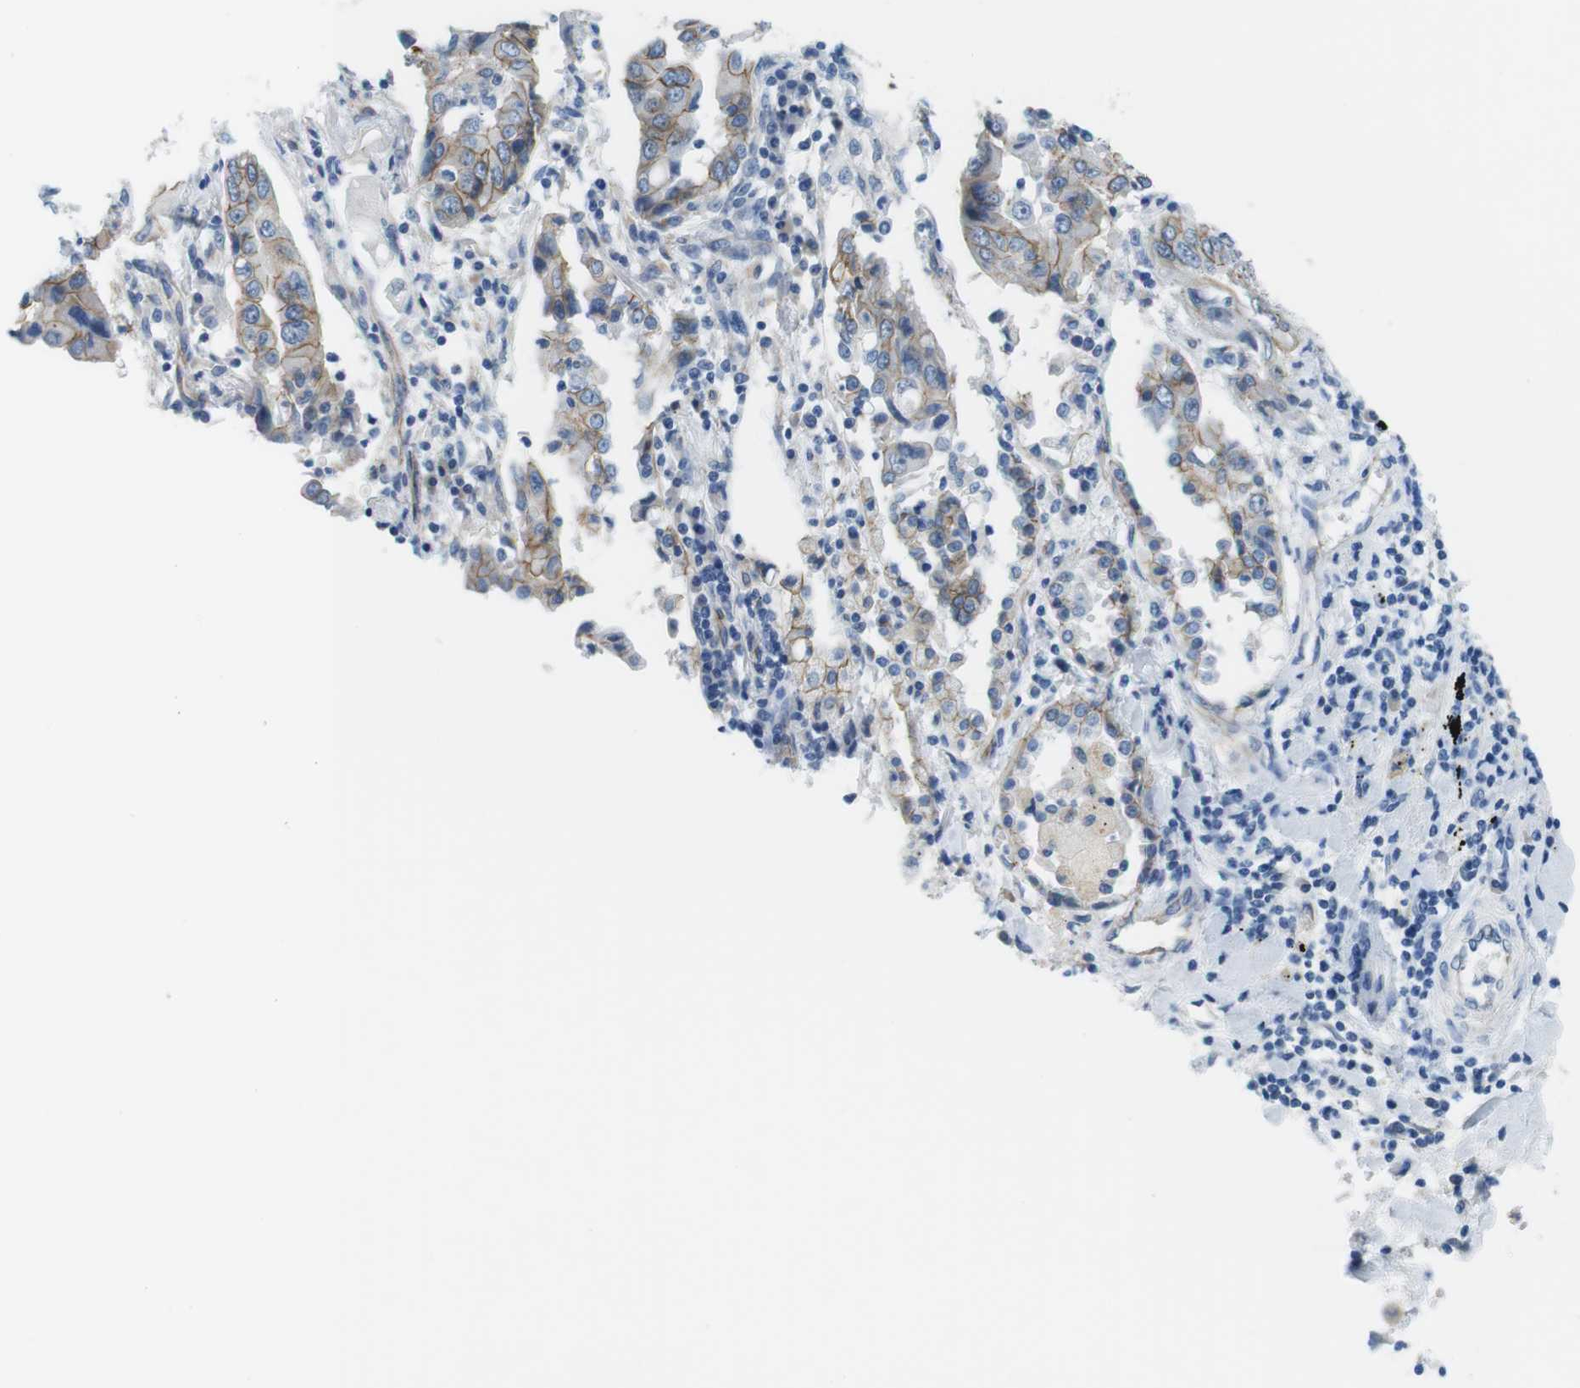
{"staining": {"intensity": "weak", "quantity": ">75%", "location": "cytoplasmic/membranous"}, "tissue": "lung cancer", "cell_type": "Tumor cells", "image_type": "cancer", "snomed": [{"axis": "morphology", "description": "Adenocarcinoma, NOS"}, {"axis": "topography", "description": "Lung"}], "caption": "Lung adenocarcinoma stained for a protein (brown) shows weak cytoplasmic/membranous positive expression in approximately >75% of tumor cells.", "gene": "SLC6A6", "patient": {"sex": "female", "age": 65}}